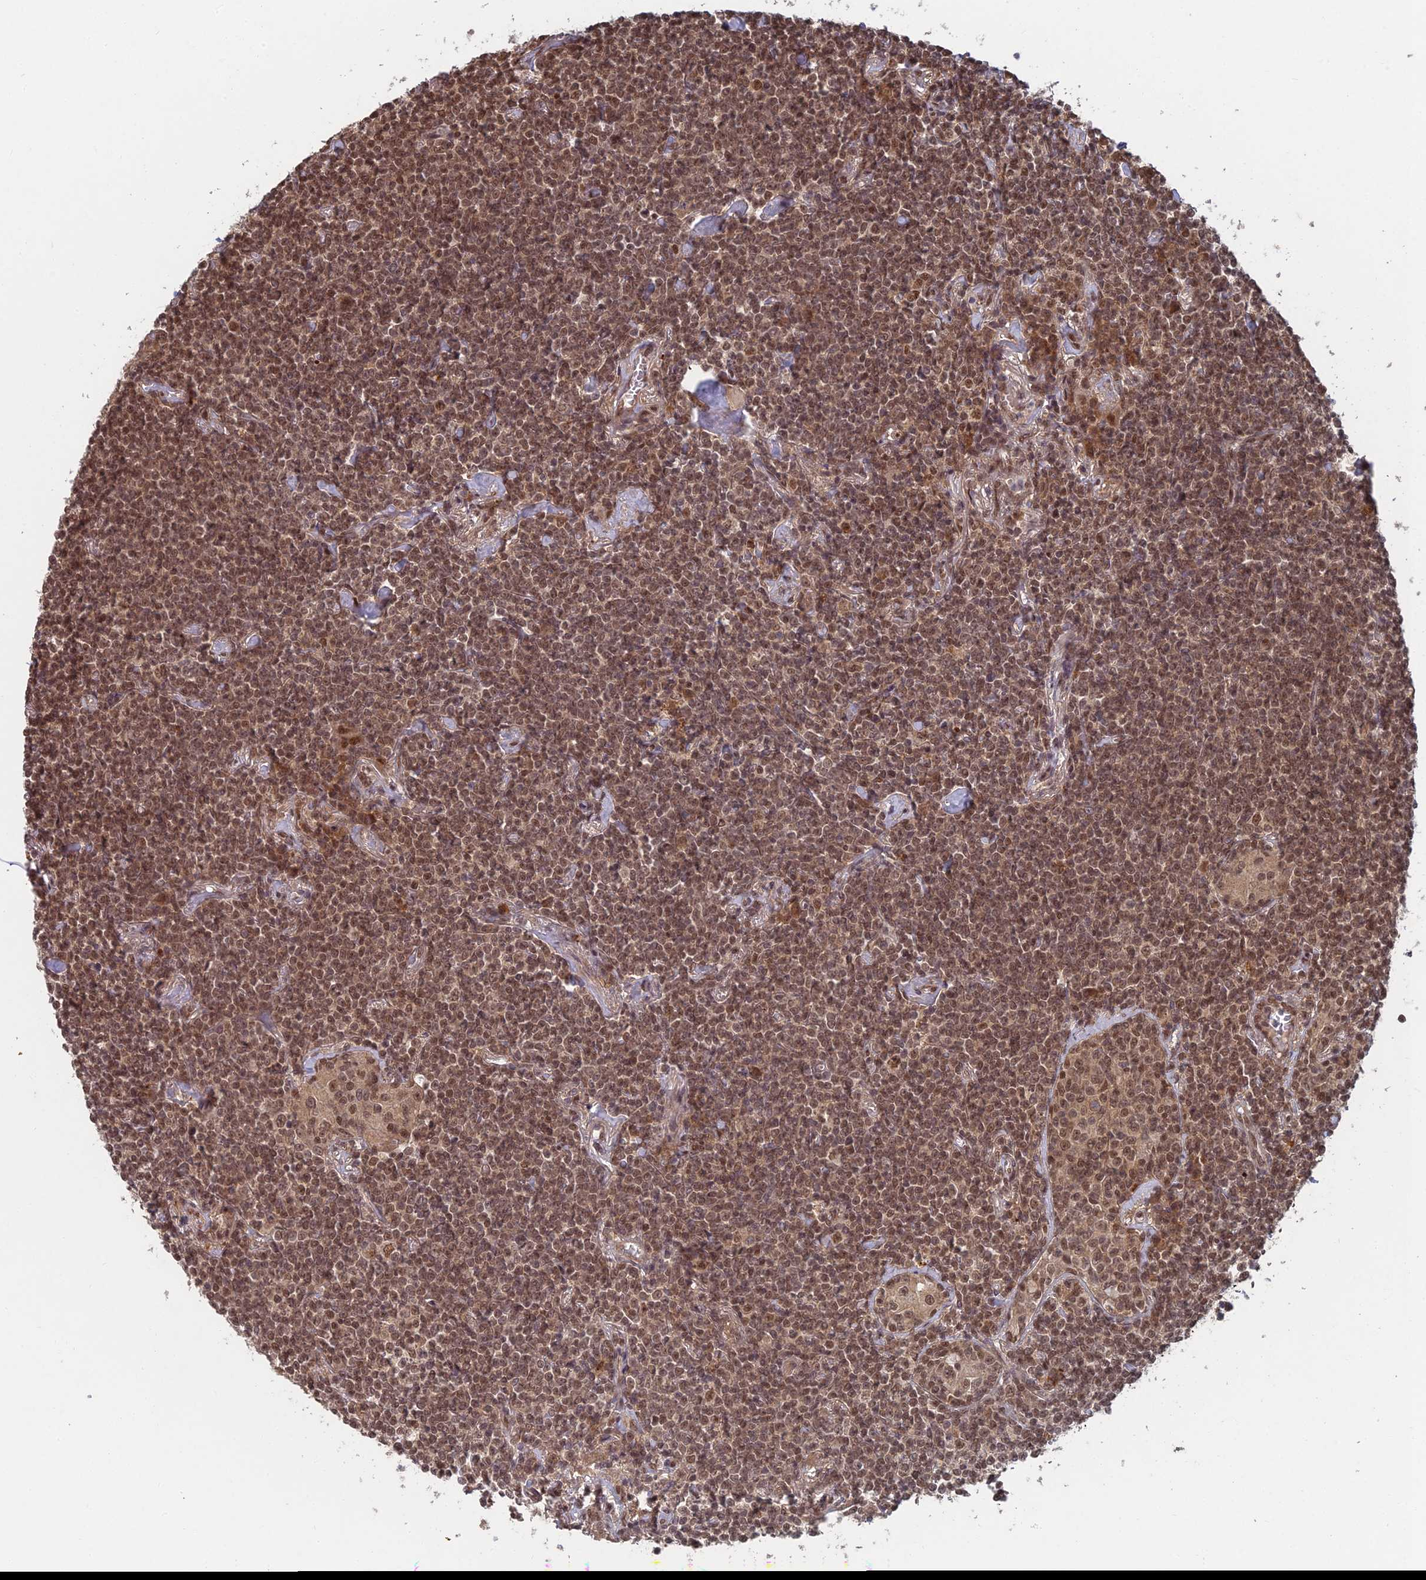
{"staining": {"intensity": "moderate", "quantity": ">75%", "location": "nuclear"}, "tissue": "lymphoma", "cell_type": "Tumor cells", "image_type": "cancer", "snomed": [{"axis": "morphology", "description": "Malignant lymphoma, non-Hodgkin's type, Low grade"}, {"axis": "topography", "description": "Lung"}], "caption": "This photomicrograph exhibits malignant lymphoma, non-Hodgkin's type (low-grade) stained with IHC to label a protein in brown. The nuclear of tumor cells show moderate positivity for the protein. Nuclei are counter-stained blue.", "gene": "RANBP3", "patient": {"sex": "female", "age": 71}}